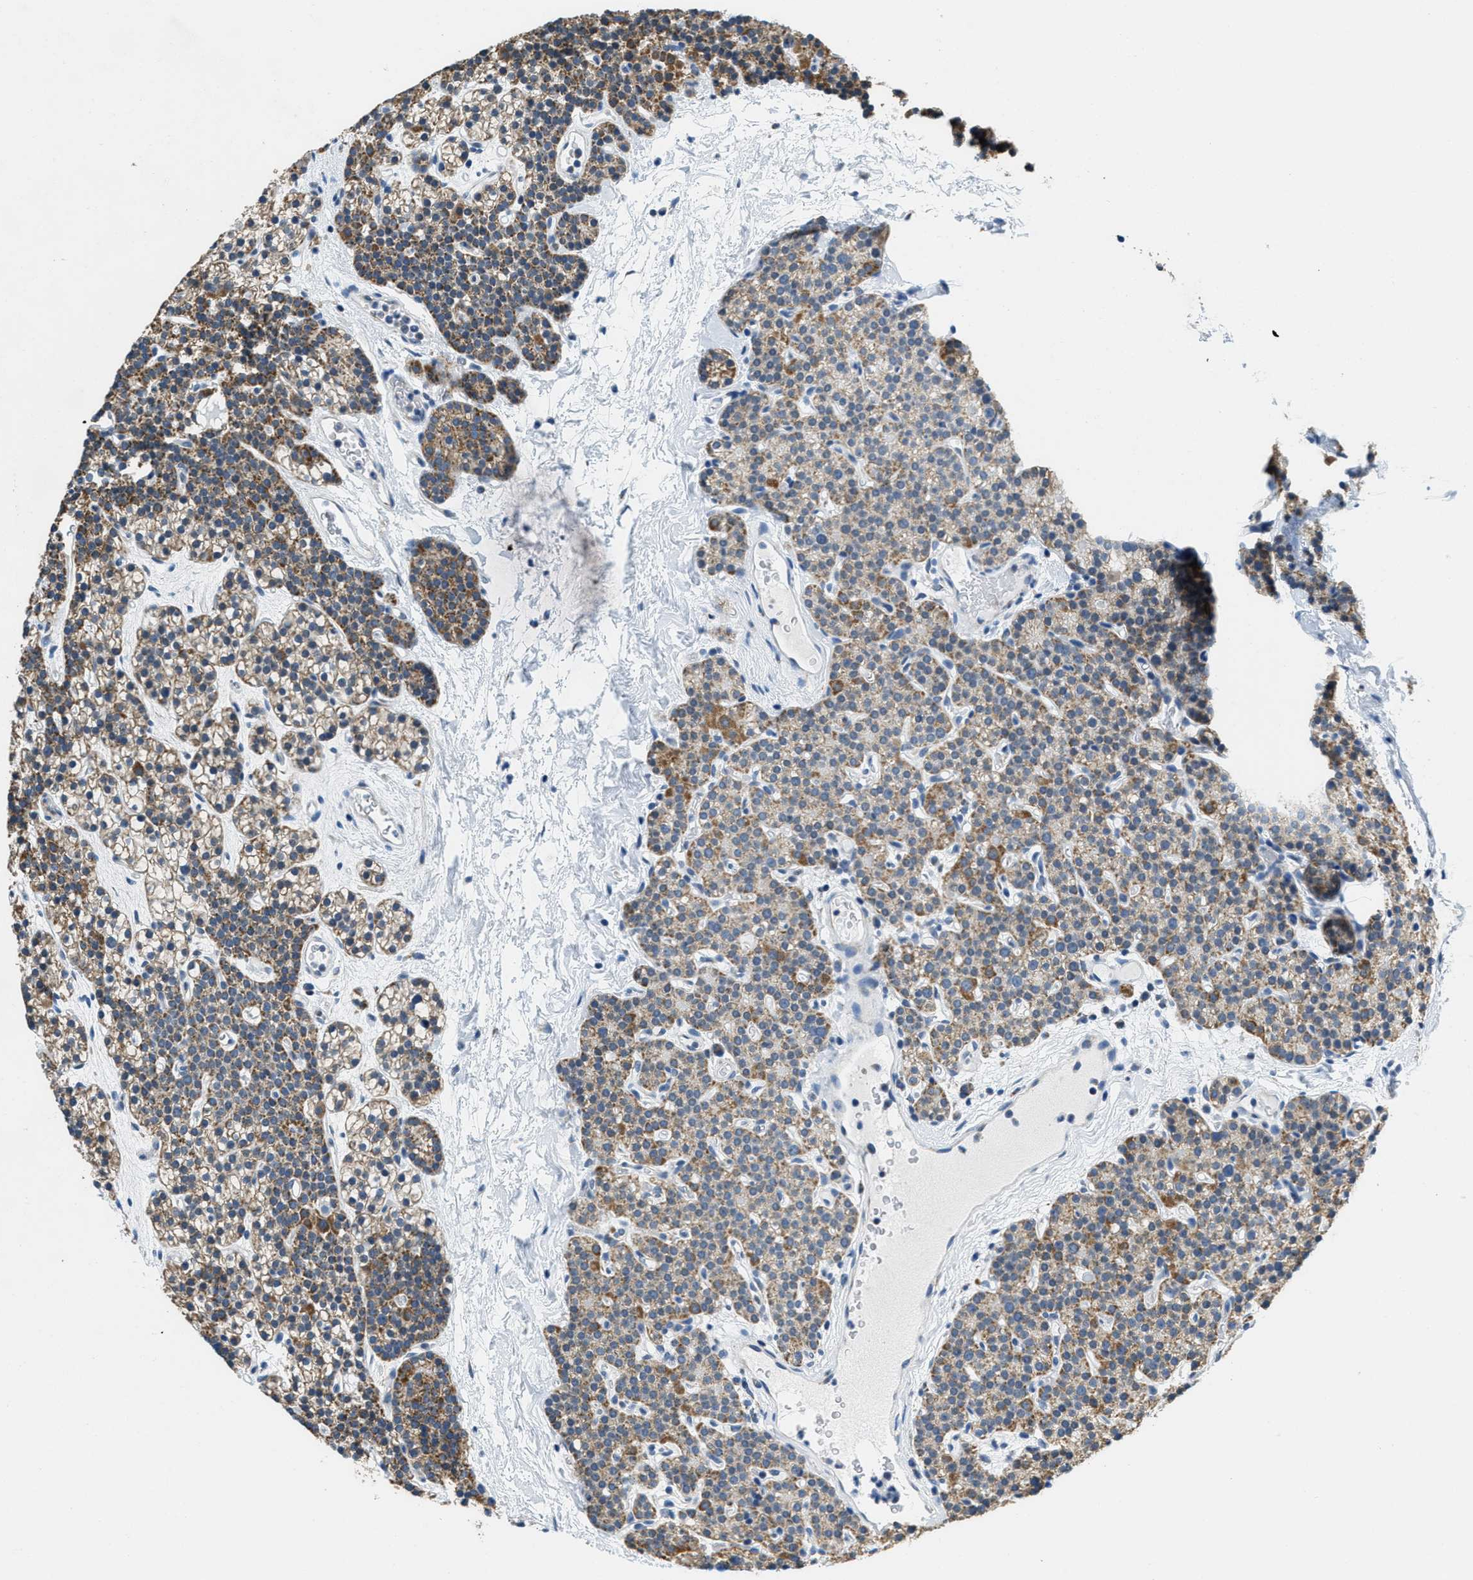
{"staining": {"intensity": "moderate", "quantity": ">75%", "location": "cytoplasmic/membranous"}, "tissue": "parathyroid gland", "cell_type": "Glandular cells", "image_type": "normal", "snomed": [{"axis": "morphology", "description": "Normal tissue, NOS"}, {"axis": "morphology", "description": "Adenoma, NOS"}, {"axis": "topography", "description": "Parathyroid gland"}], "caption": "Human parathyroid gland stained for a protein (brown) shows moderate cytoplasmic/membranous positive staining in approximately >75% of glandular cells.", "gene": "TOMM70", "patient": {"sex": "female", "age": 54}}